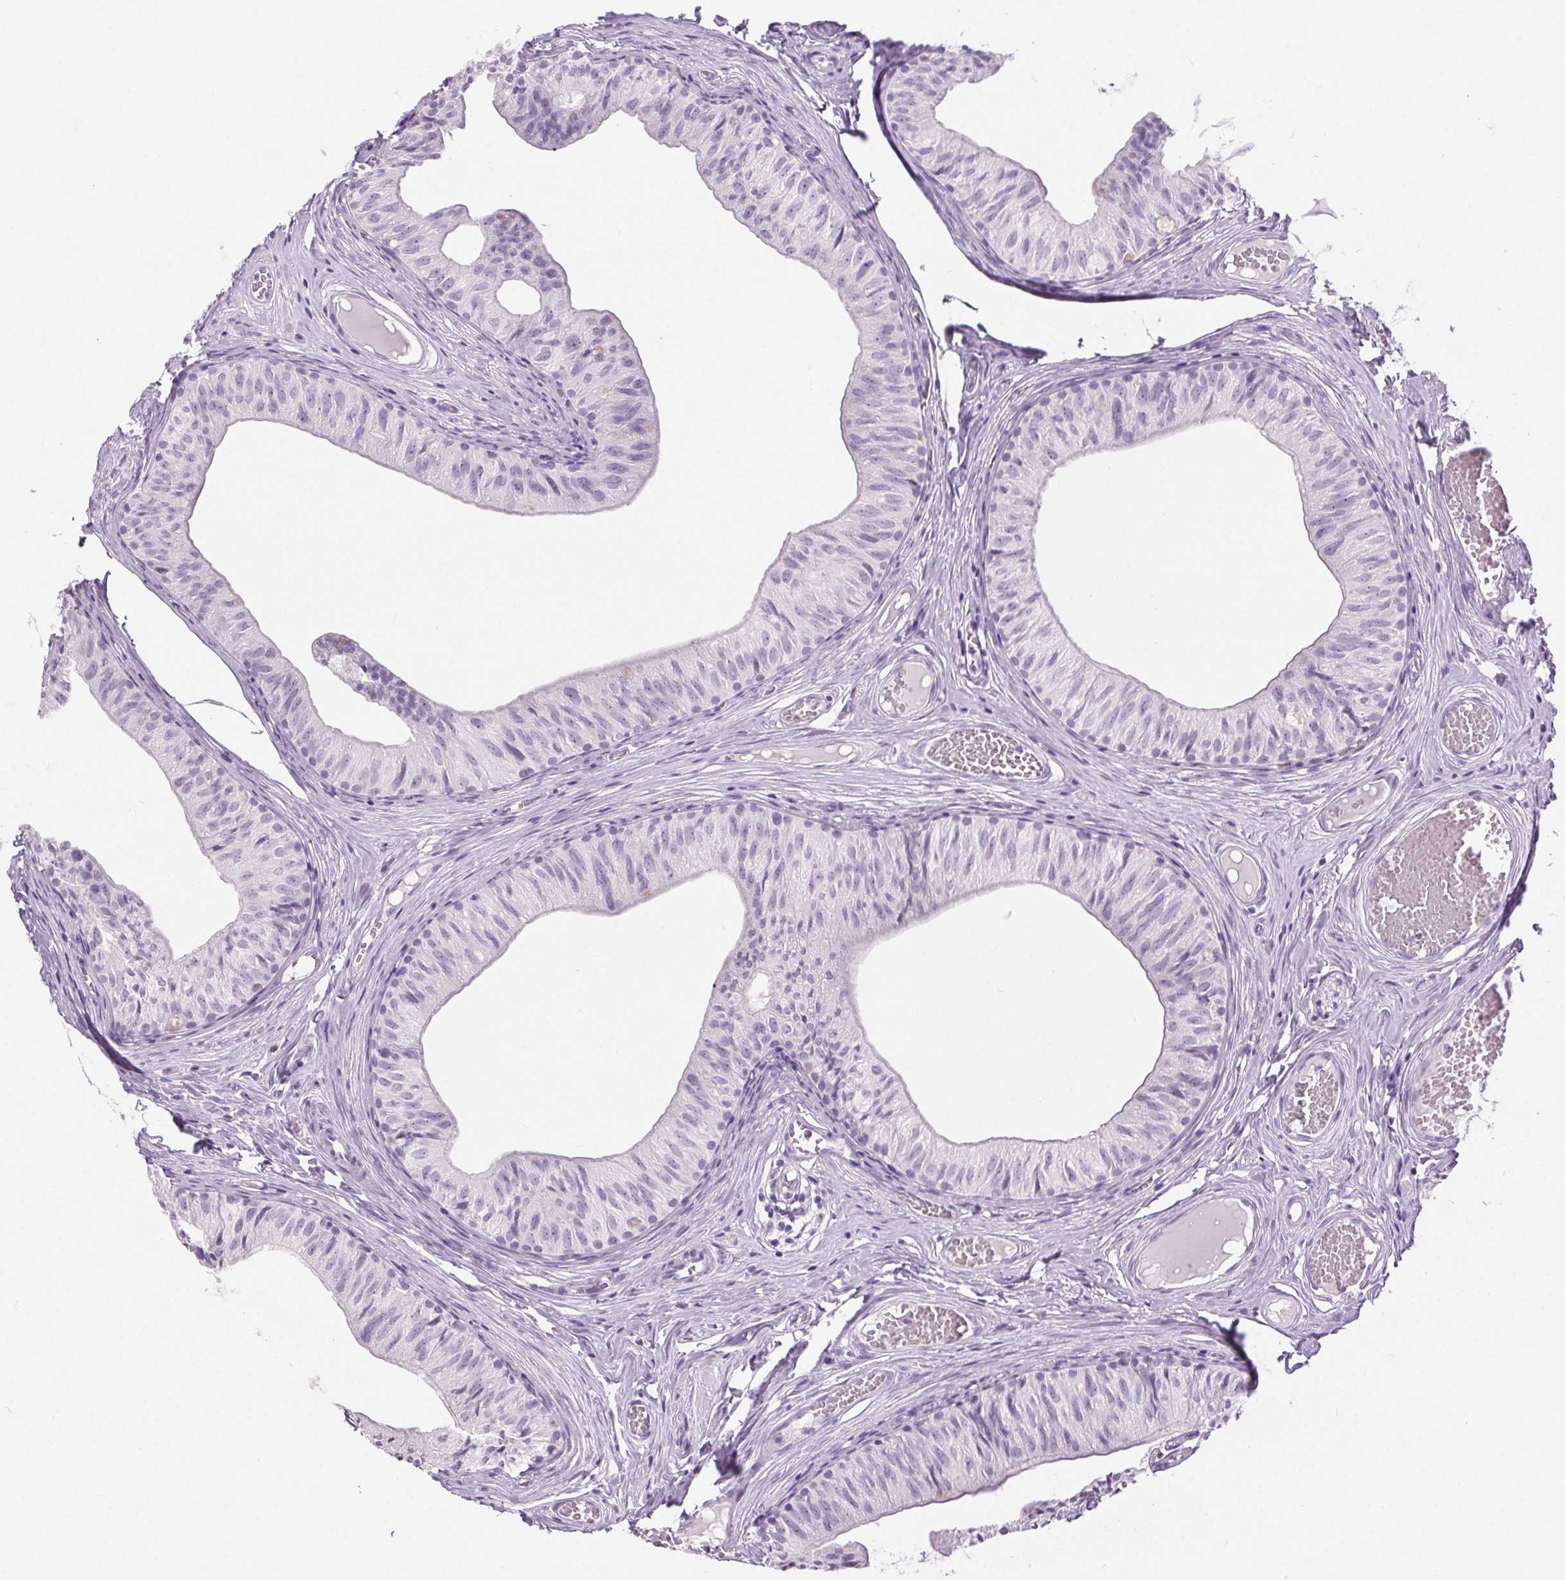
{"staining": {"intensity": "negative", "quantity": "none", "location": "none"}, "tissue": "epididymis", "cell_type": "Glandular cells", "image_type": "normal", "snomed": [{"axis": "morphology", "description": "Normal tissue, NOS"}, {"axis": "topography", "description": "Epididymis"}], "caption": "Immunohistochemical staining of unremarkable human epididymis demonstrates no significant expression in glandular cells. (DAB immunohistochemistry (IHC), high magnification).", "gene": "BEND2", "patient": {"sex": "male", "age": 25}}